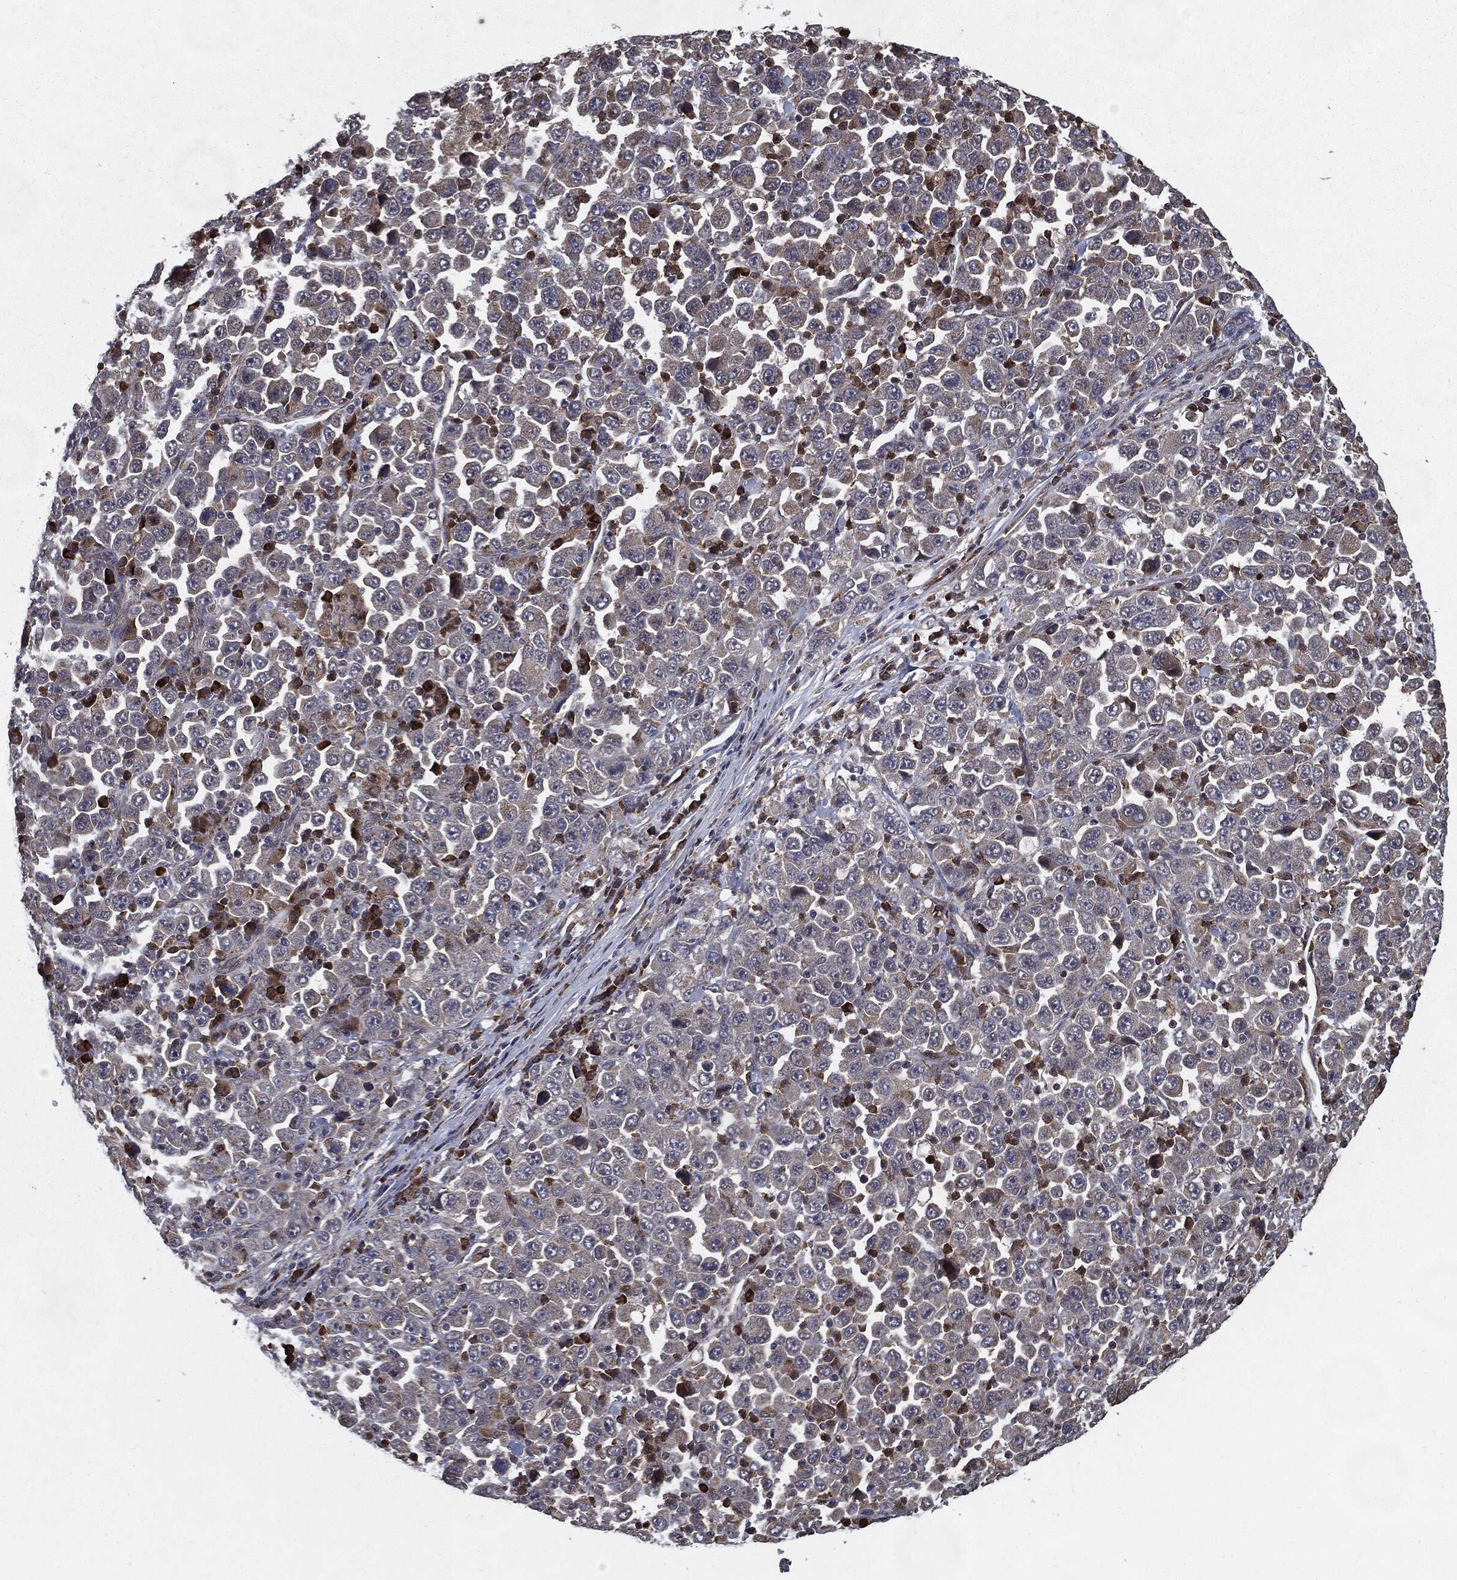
{"staining": {"intensity": "weak", "quantity": "25%-75%", "location": "cytoplasmic/membranous"}, "tissue": "stomach cancer", "cell_type": "Tumor cells", "image_type": "cancer", "snomed": [{"axis": "morphology", "description": "Normal tissue, NOS"}, {"axis": "morphology", "description": "Adenocarcinoma, NOS"}, {"axis": "topography", "description": "Stomach, upper"}, {"axis": "topography", "description": "Stomach"}], "caption": "This is an image of immunohistochemistry (IHC) staining of stomach adenocarcinoma, which shows weak expression in the cytoplasmic/membranous of tumor cells.", "gene": "HDAC5", "patient": {"sex": "male", "age": 59}}